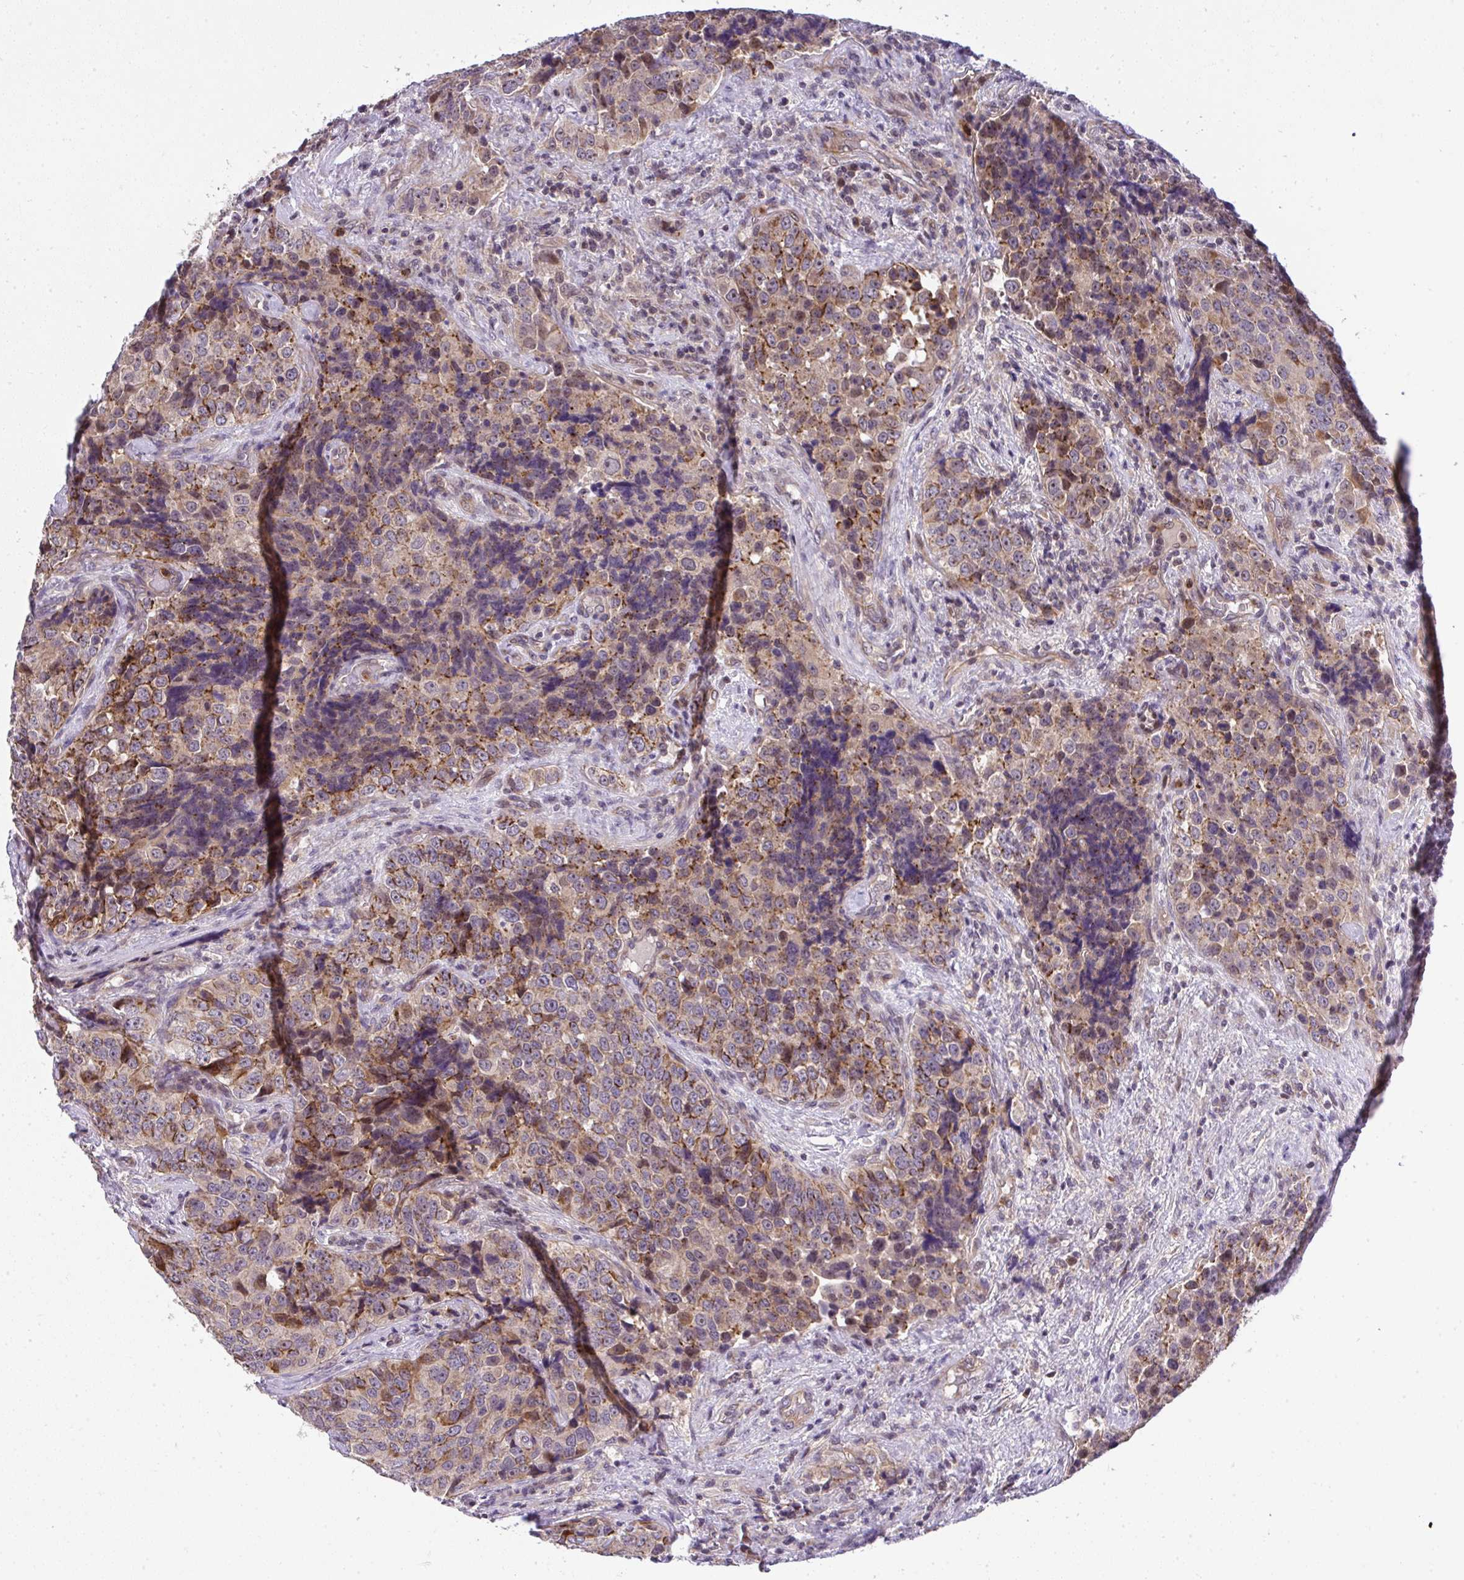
{"staining": {"intensity": "moderate", "quantity": ">75%", "location": "cytoplasmic/membranous,nuclear"}, "tissue": "urothelial cancer", "cell_type": "Tumor cells", "image_type": "cancer", "snomed": [{"axis": "morphology", "description": "Urothelial carcinoma, NOS"}, {"axis": "topography", "description": "Urinary bladder"}], "caption": "Immunohistochemistry (DAB) staining of human urothelial cancer exhibits moderate cytoplasmic/membranous and nuclear protein expression in approximately >75% of tumor cells. (DAB (3,3'-diaminobenzidine) IHC, brown staining for protein, blue staining for nuclei).", "gene": "CHIA", "patient": {"sex": "male", "age": 52}}